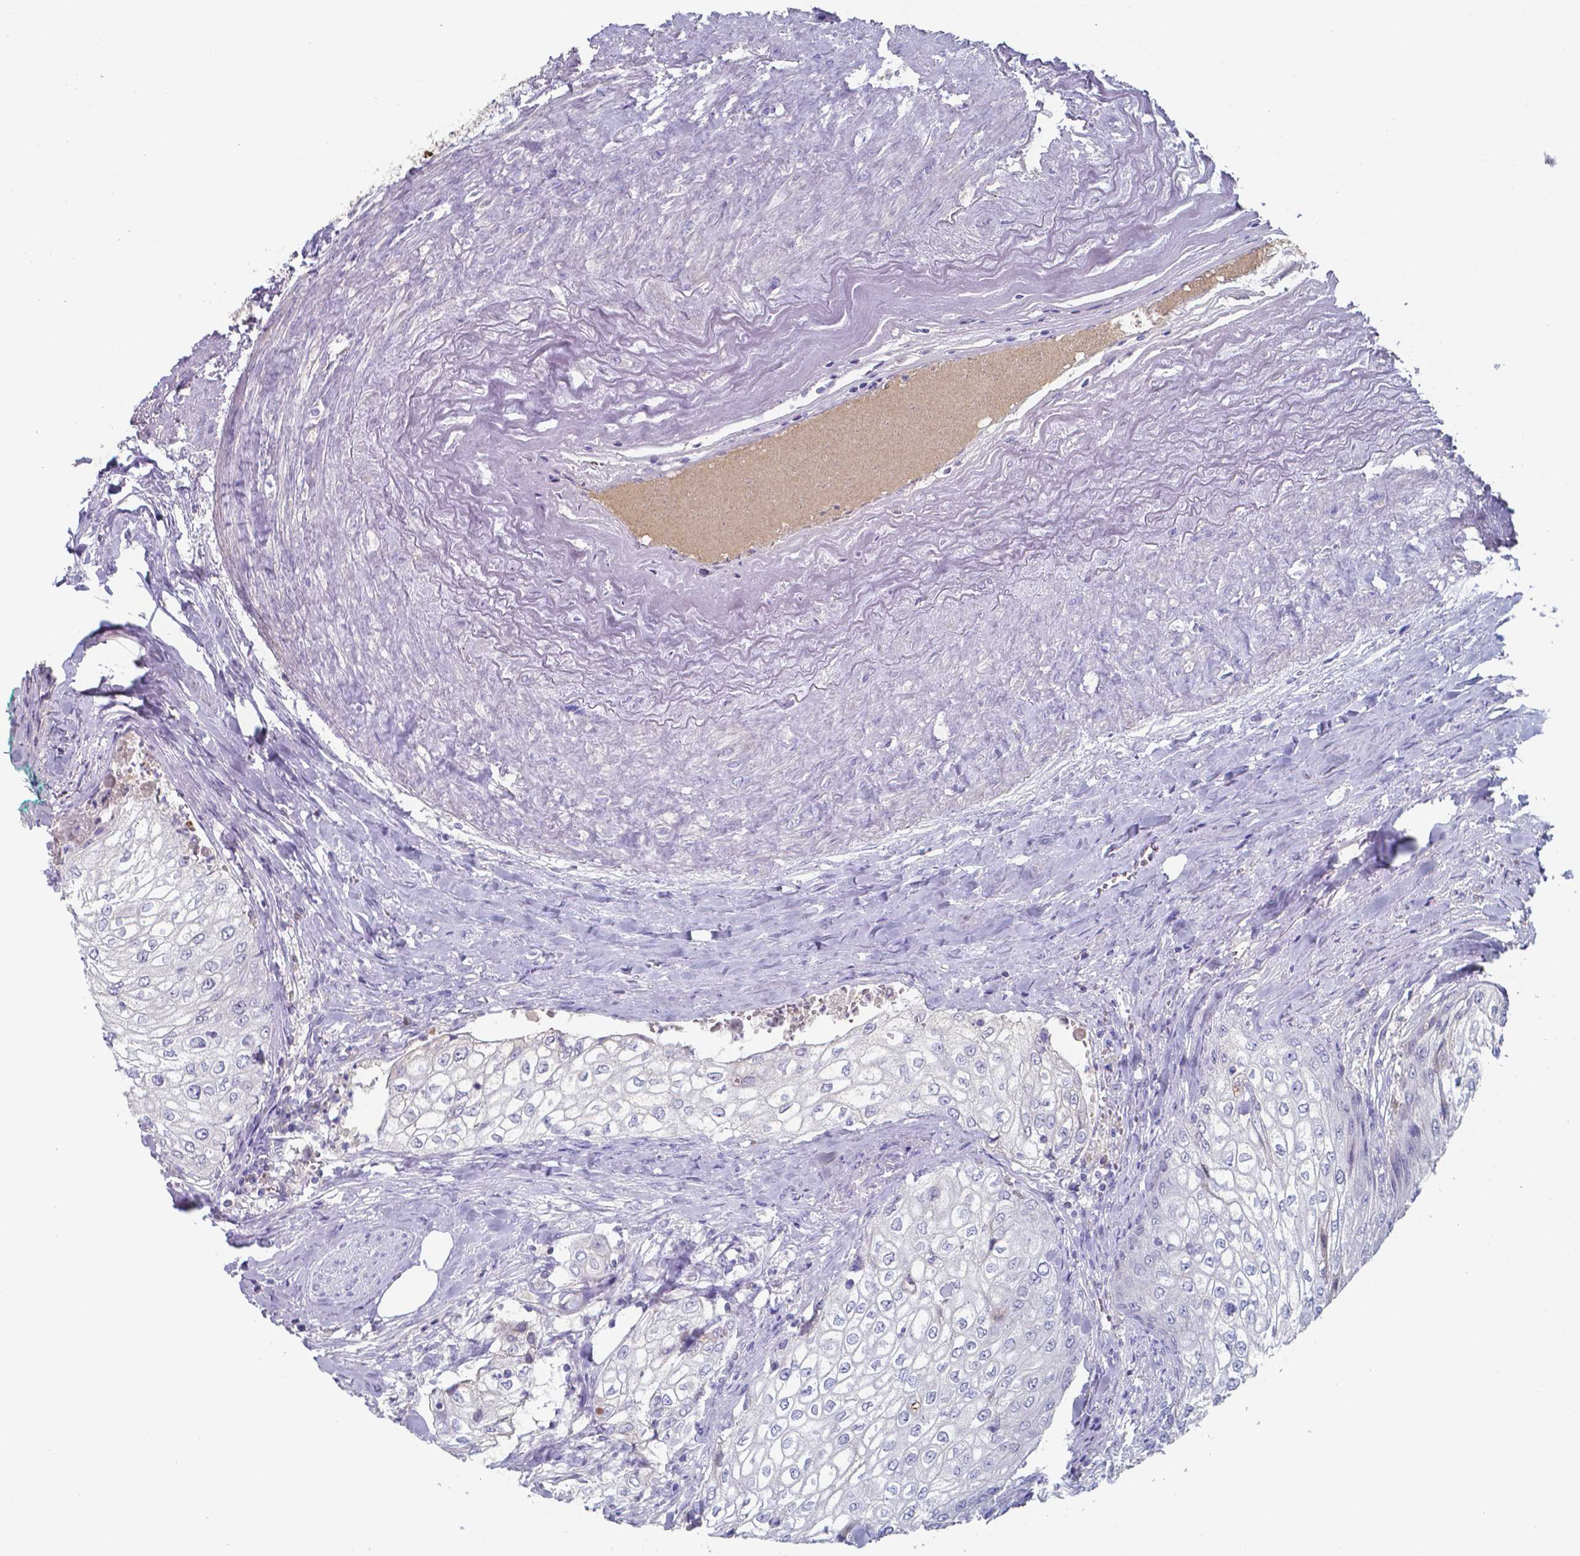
{"staining": {"intensity": "negative", "quantity": "none", "location": "none"}, "tissue": "urothelial cancer", "cell_type": "Tumor cells", "image_type": "cancer", "snomed": [{"axis": "morphology", "description": "Urothelial carcinoma, High grade"}, {"axis": "topography", "description": "Urinary bladder"}], "caption": "Protein analysis of high-grade urothelial carcinoma shows no significant staining in tumor cells. The staining was performed using DAB (3,3'-diaminobenzidine) to visualize the protein expression in brown, while the nuclei were stained in blue with hematoxylin (Magnification: 20x).", "gene": "BTBD17", "patient": {"sex": "male", "age": 62}}